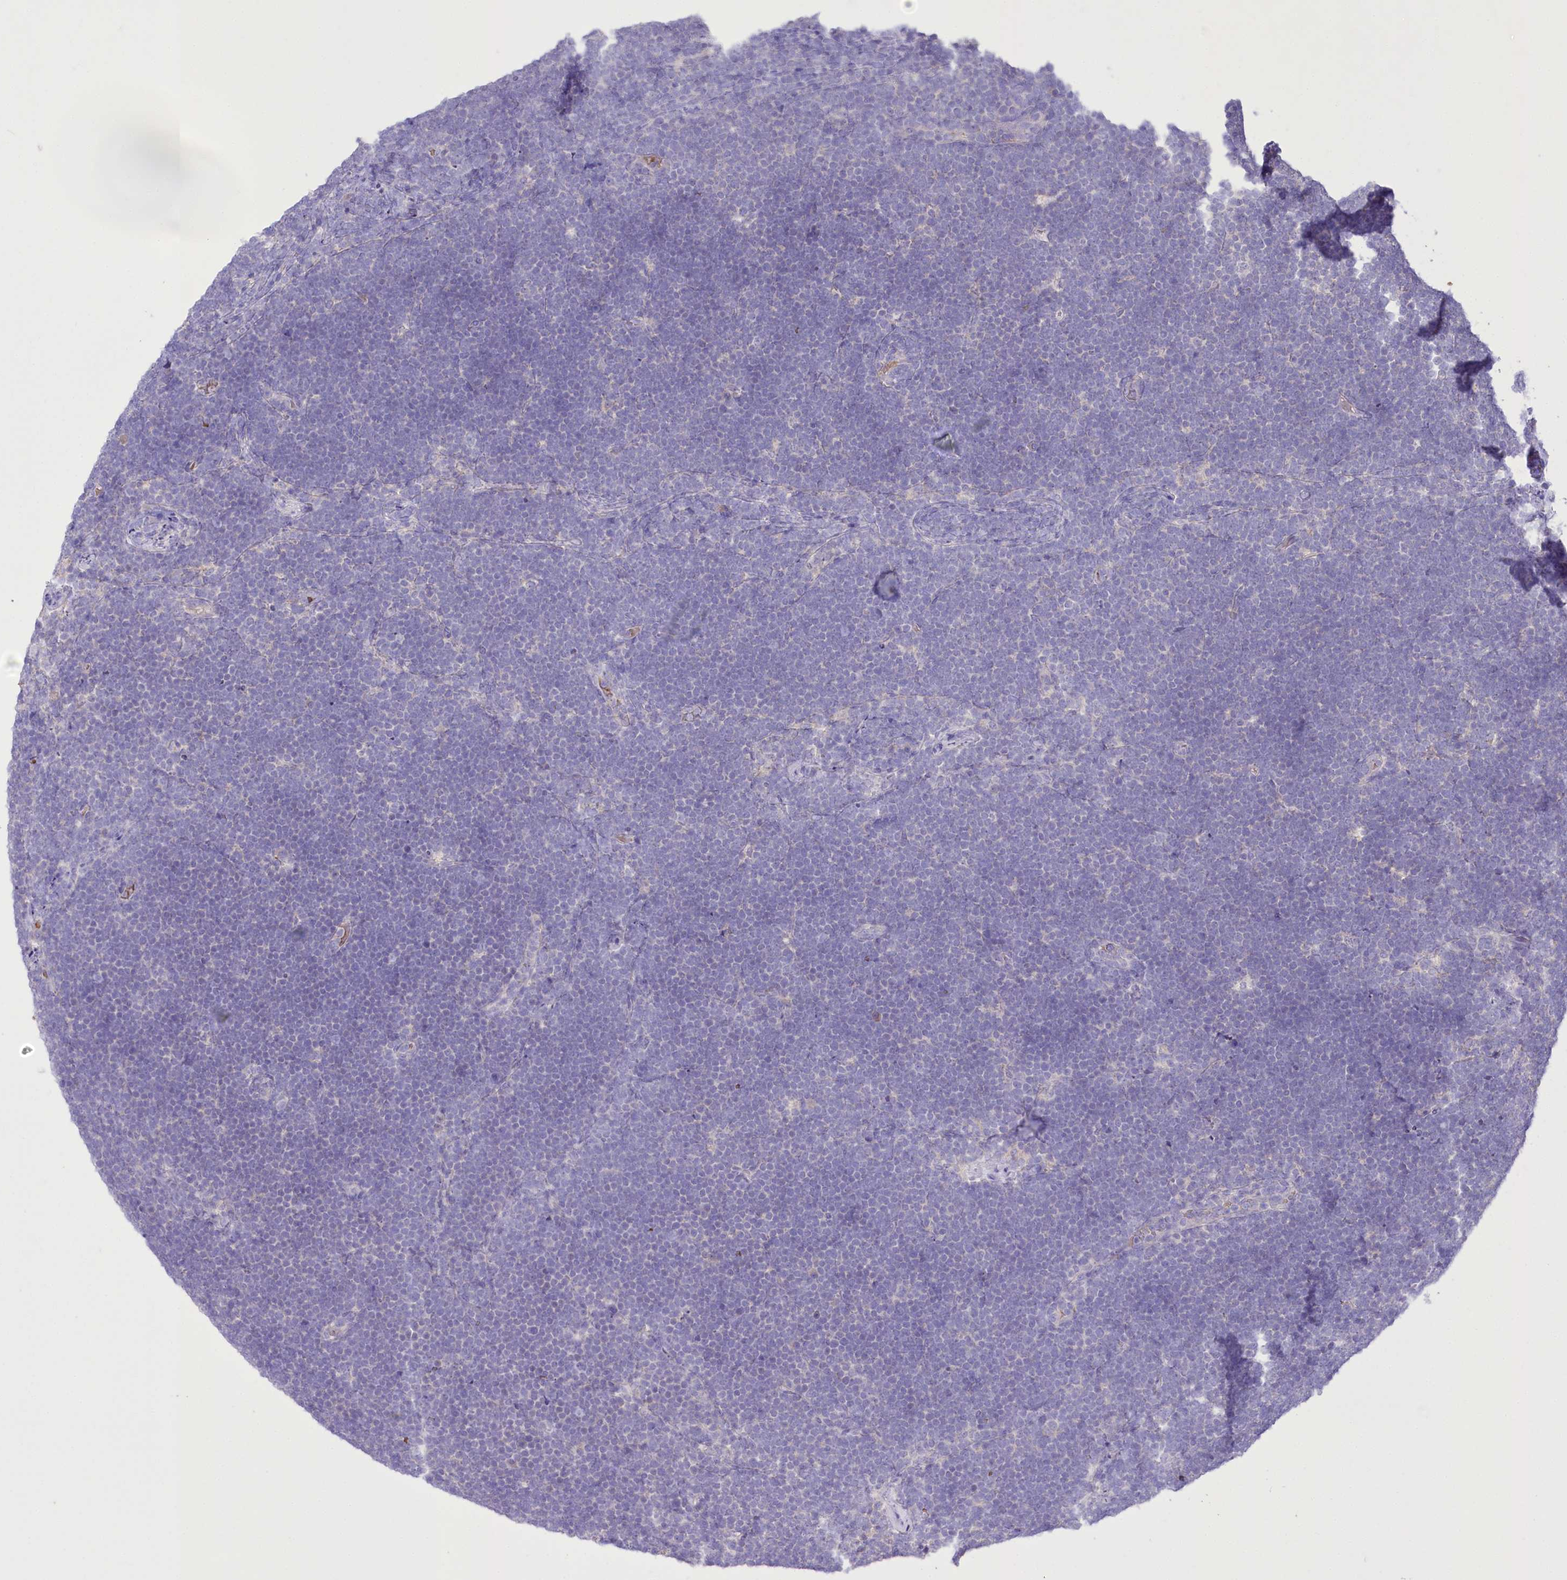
{"staining": {"intensity": "negative", "quantity": "none", "location": "none"}, "tissue": "lymphoma", "cell_type": "Tumor cells", "image_type": "cancer", "snomed": [{"axis": "morphology", "description": "Malignant lymphoma, non-Hodgkin's type, High grade"}, {"axis": "topography", "description": "Lymph node"}], "caption": "An immunohistochemistry histopathology image of malignant lymphoma, non-Hodgkin's type (high-grade) is shown. There is no staining in tumor cells of malignant lymphoma, non-Hodgkin's type (high-grade).", "gene": "PRSS53", "patient": {"sex": "male", "age": 13}}